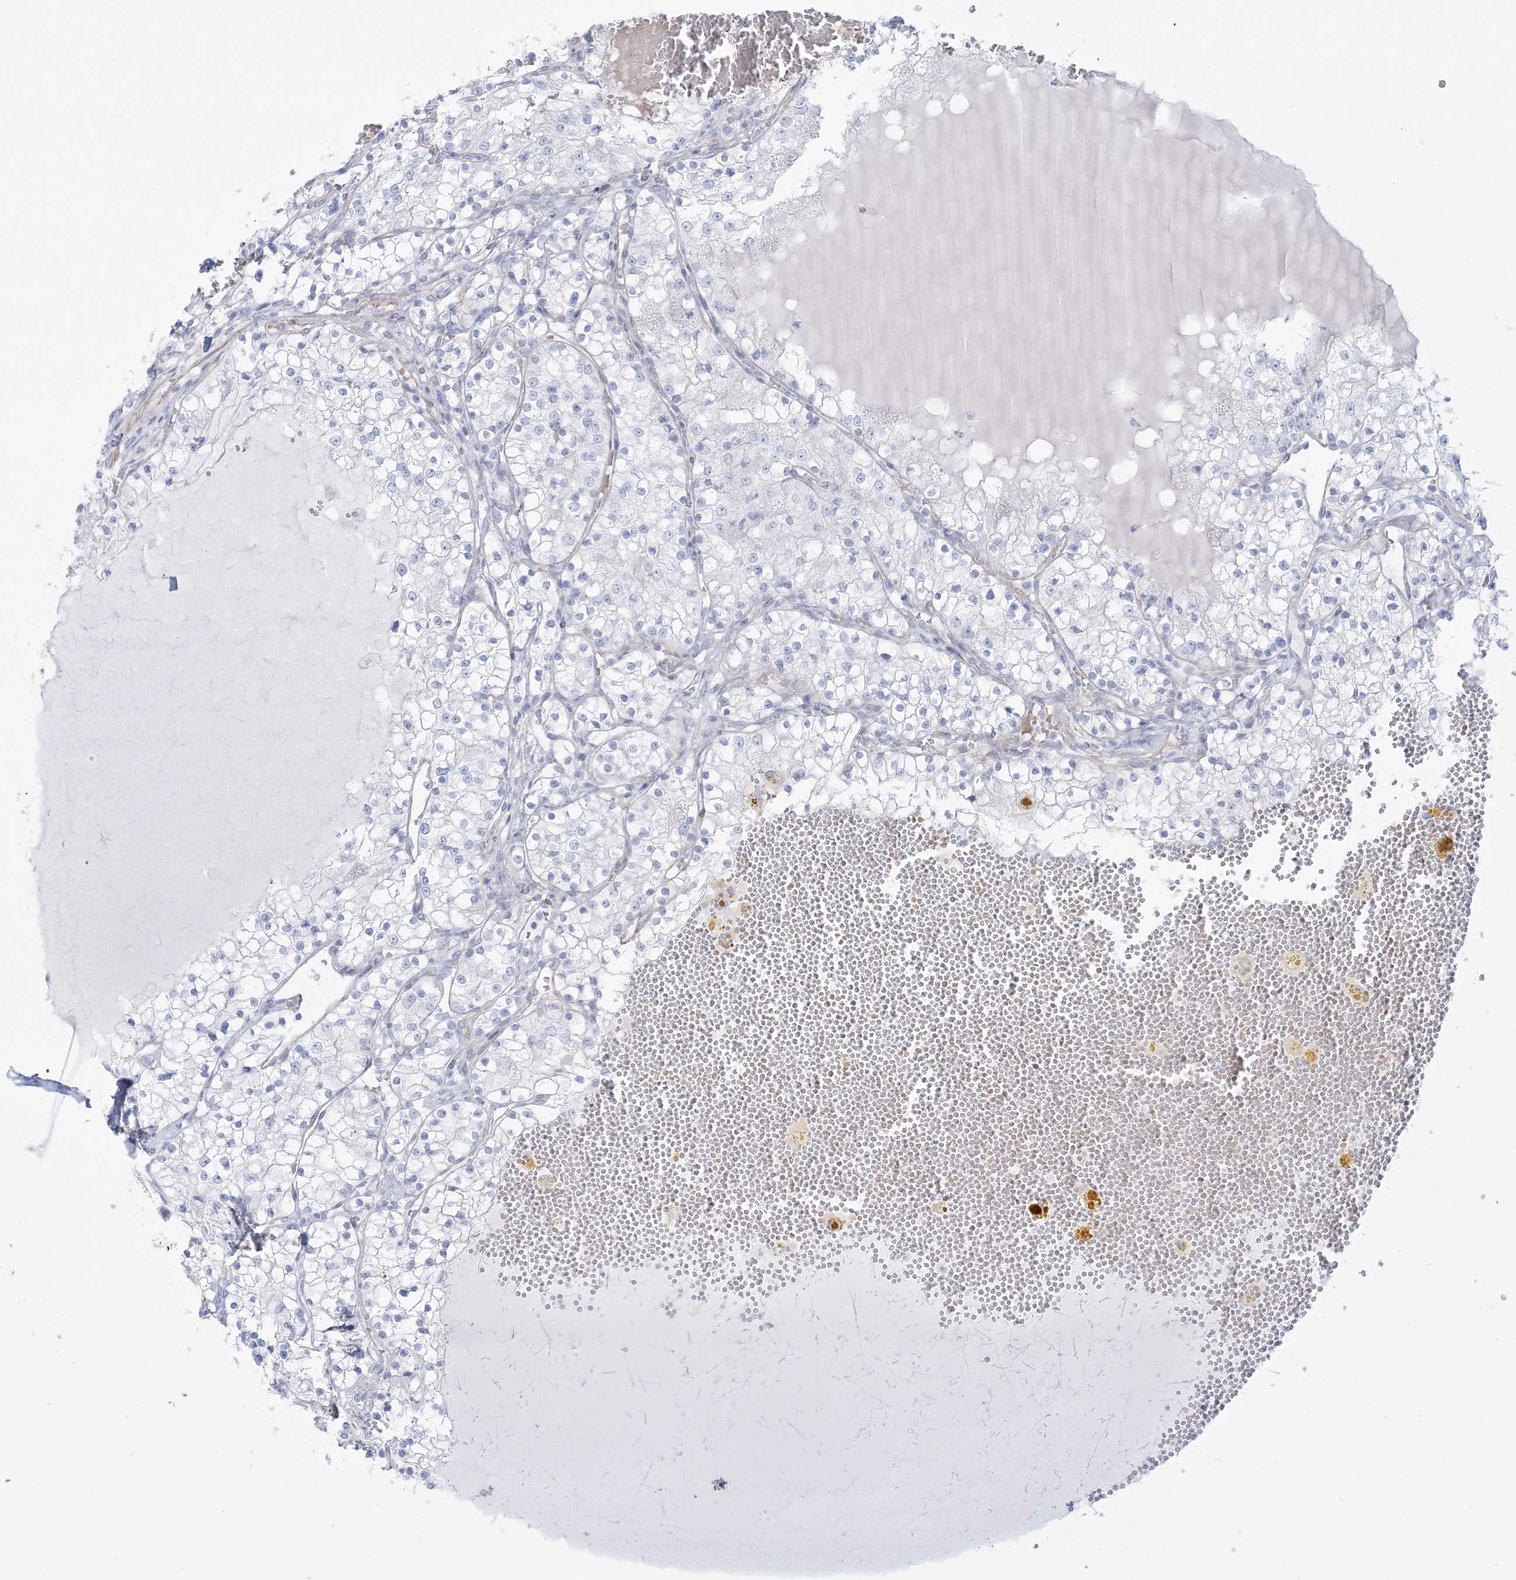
{"staining": {"intensity": "negative", "quantity": "none", "location": "none"}, "tissue": "renal cancer", "cell_type": "Tumor cells", "image_type": "cancer", "snomed": [{"axis": "morphology", "description": "Normal tissue, NOS"}, {"axis": "morphology", "description": "Adenocarcinoma, NOS"}, {"axis": "topography", "description": "Kidney"}], "caption": "There is no significant staining in tumor cells of renal cancer (adenocarcinoma). (DAB IHC, high magnification).", "gene": "AGXT", "patient": {"sex": "male", "age": 68}}